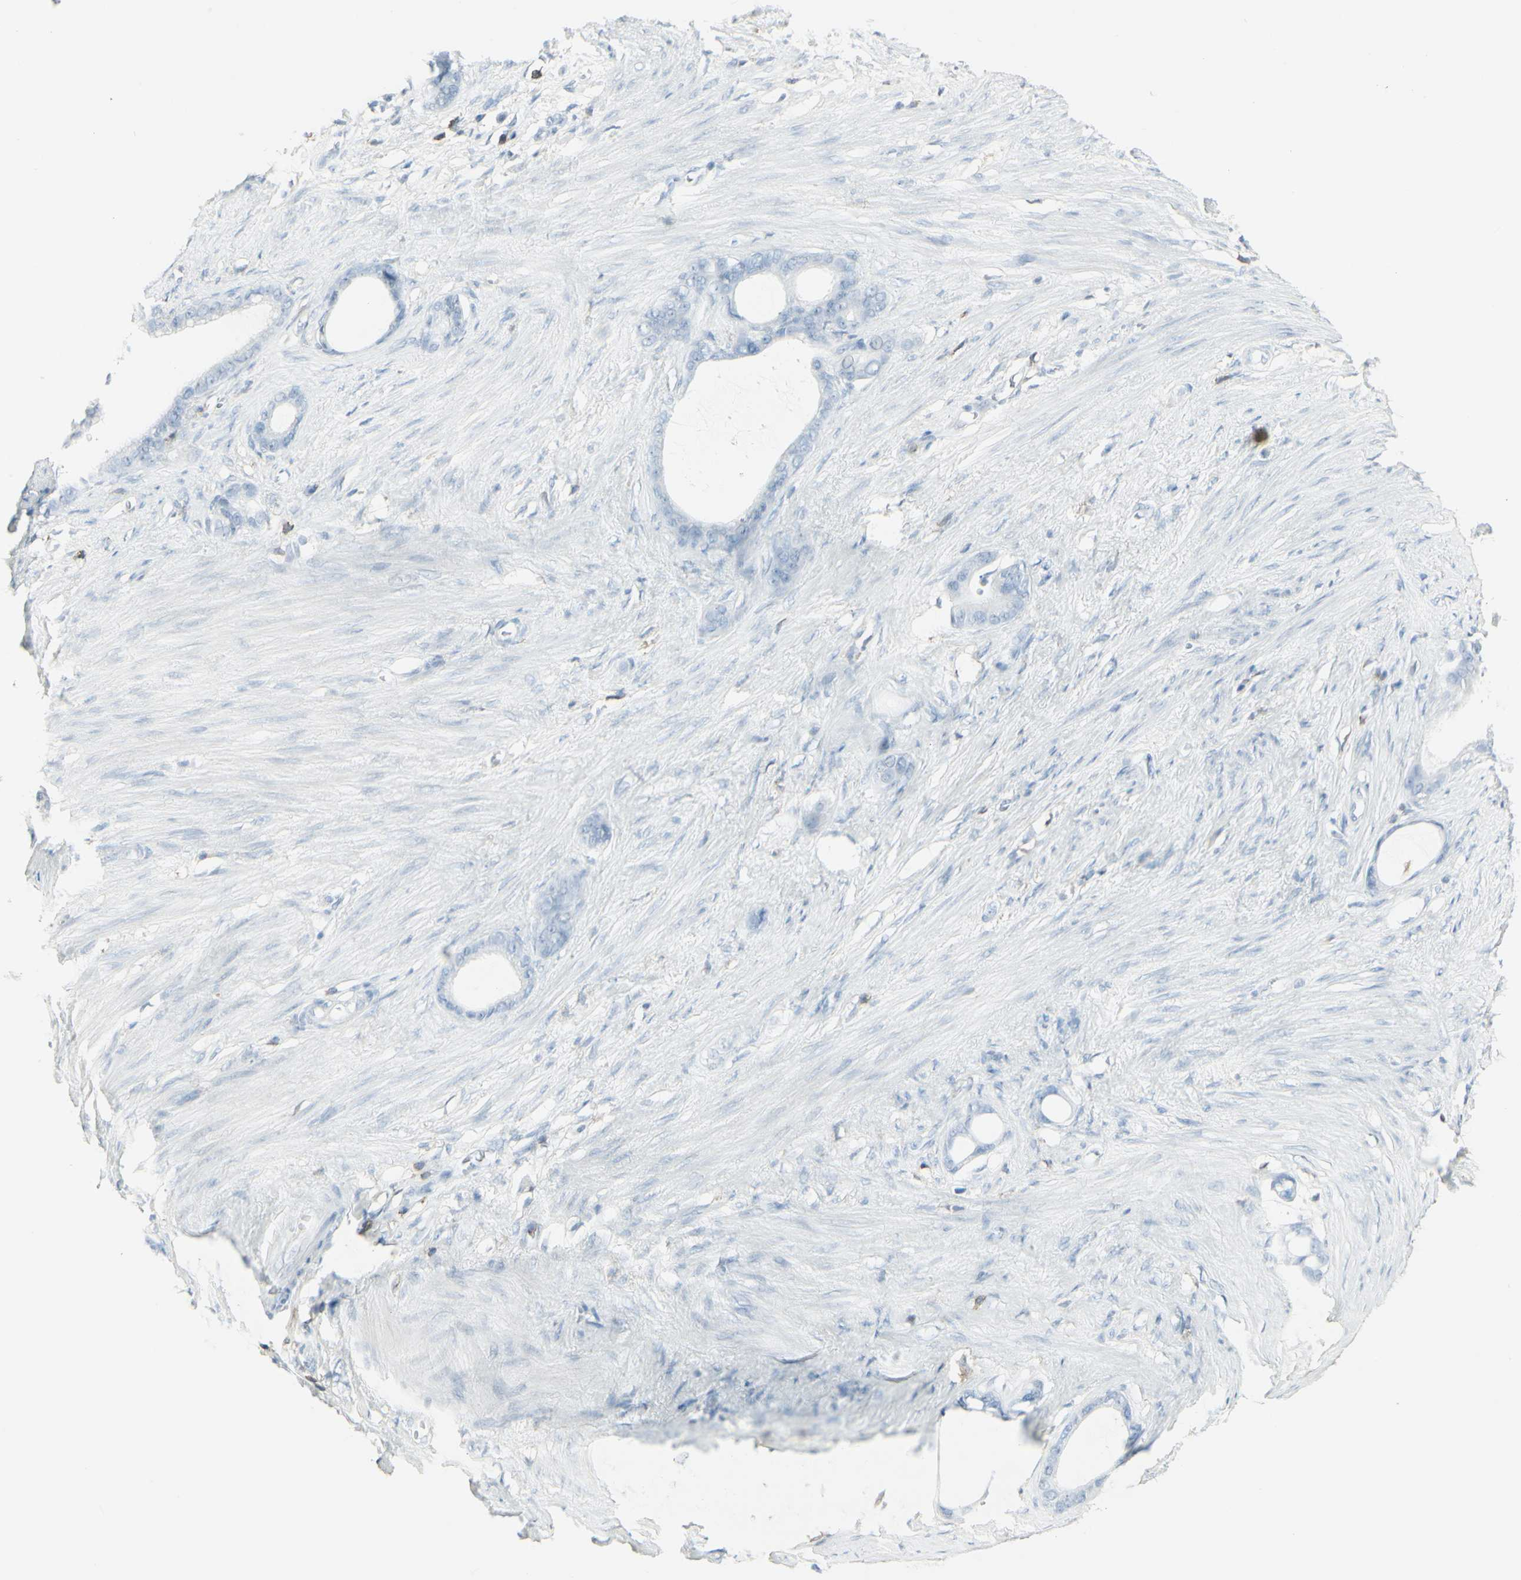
{"staining": {"intensity": "negative", "quantity": "none", "location": "none"}, "tissue": "stomach cancer", "cell_type": "Tumor cells", "image_type": "cancer", "snomed": [{"axis": "morphology", "description": "Adenocarcinoma, NOS"}, {"axis": "topography", "description": "Stomach"}], "caption": "Tumor cells show no significant expression in stomach cancer (adenocarcinoma).", "gene": "NRG1", "patient": {"sex": "female", "age": 75}}